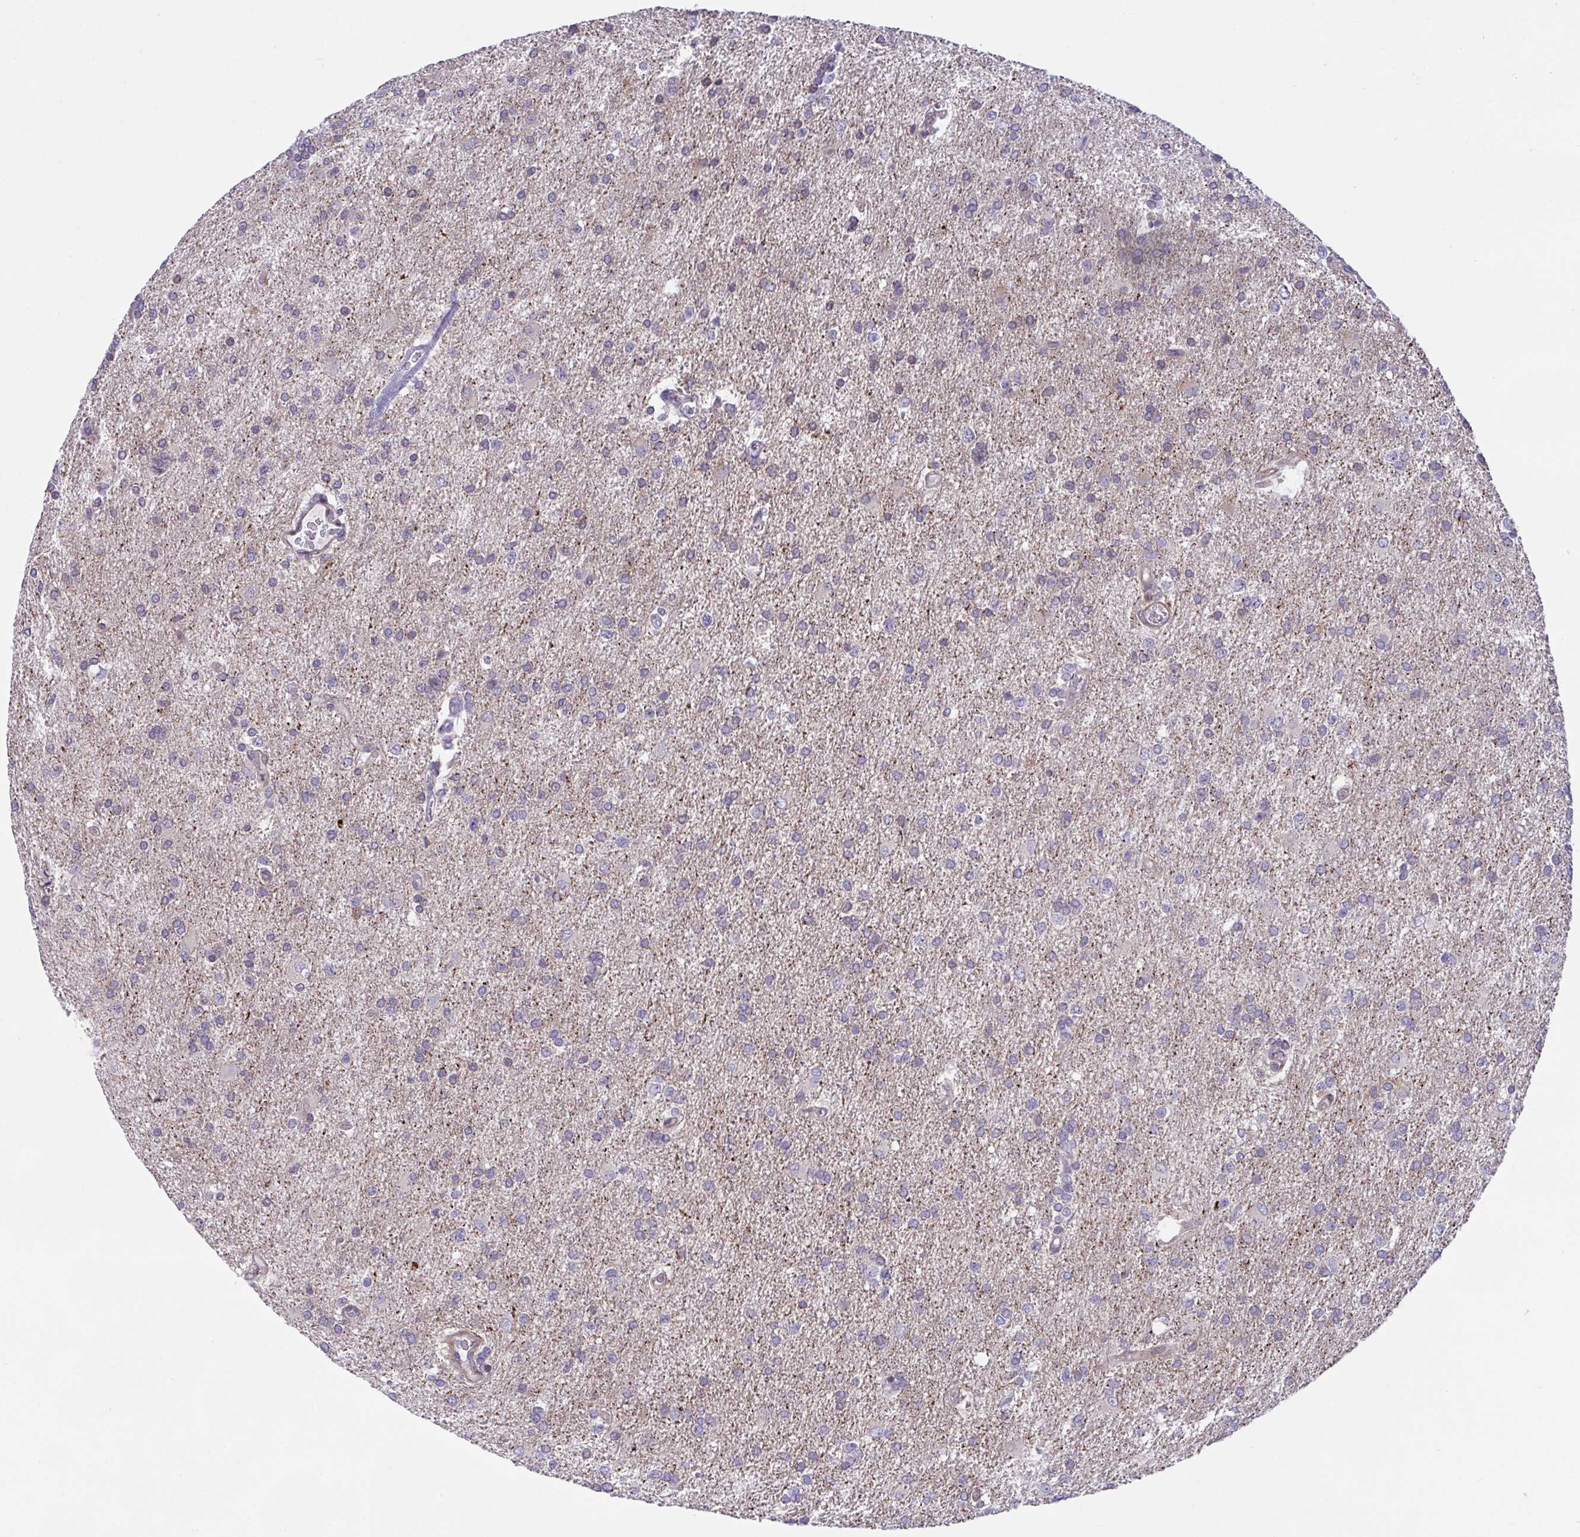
{"staining": {"intensity": "weak", "quantity": "<25%", "location": "cytoplasmic/membranous"}, "tissue": "glioma", "cell_type": "Tumor cells", "image_type": "cancer", "snomed": [{"axis": "morphology", "description": "Glioma, malignant, High grade"}, {"axis": "topography", "description": "Brain"}], "caption": "Tumor cells are negative for brown protein staining in glioma.", "gene": "PPIH", "patient": {"sex": "male", "age": 68}}